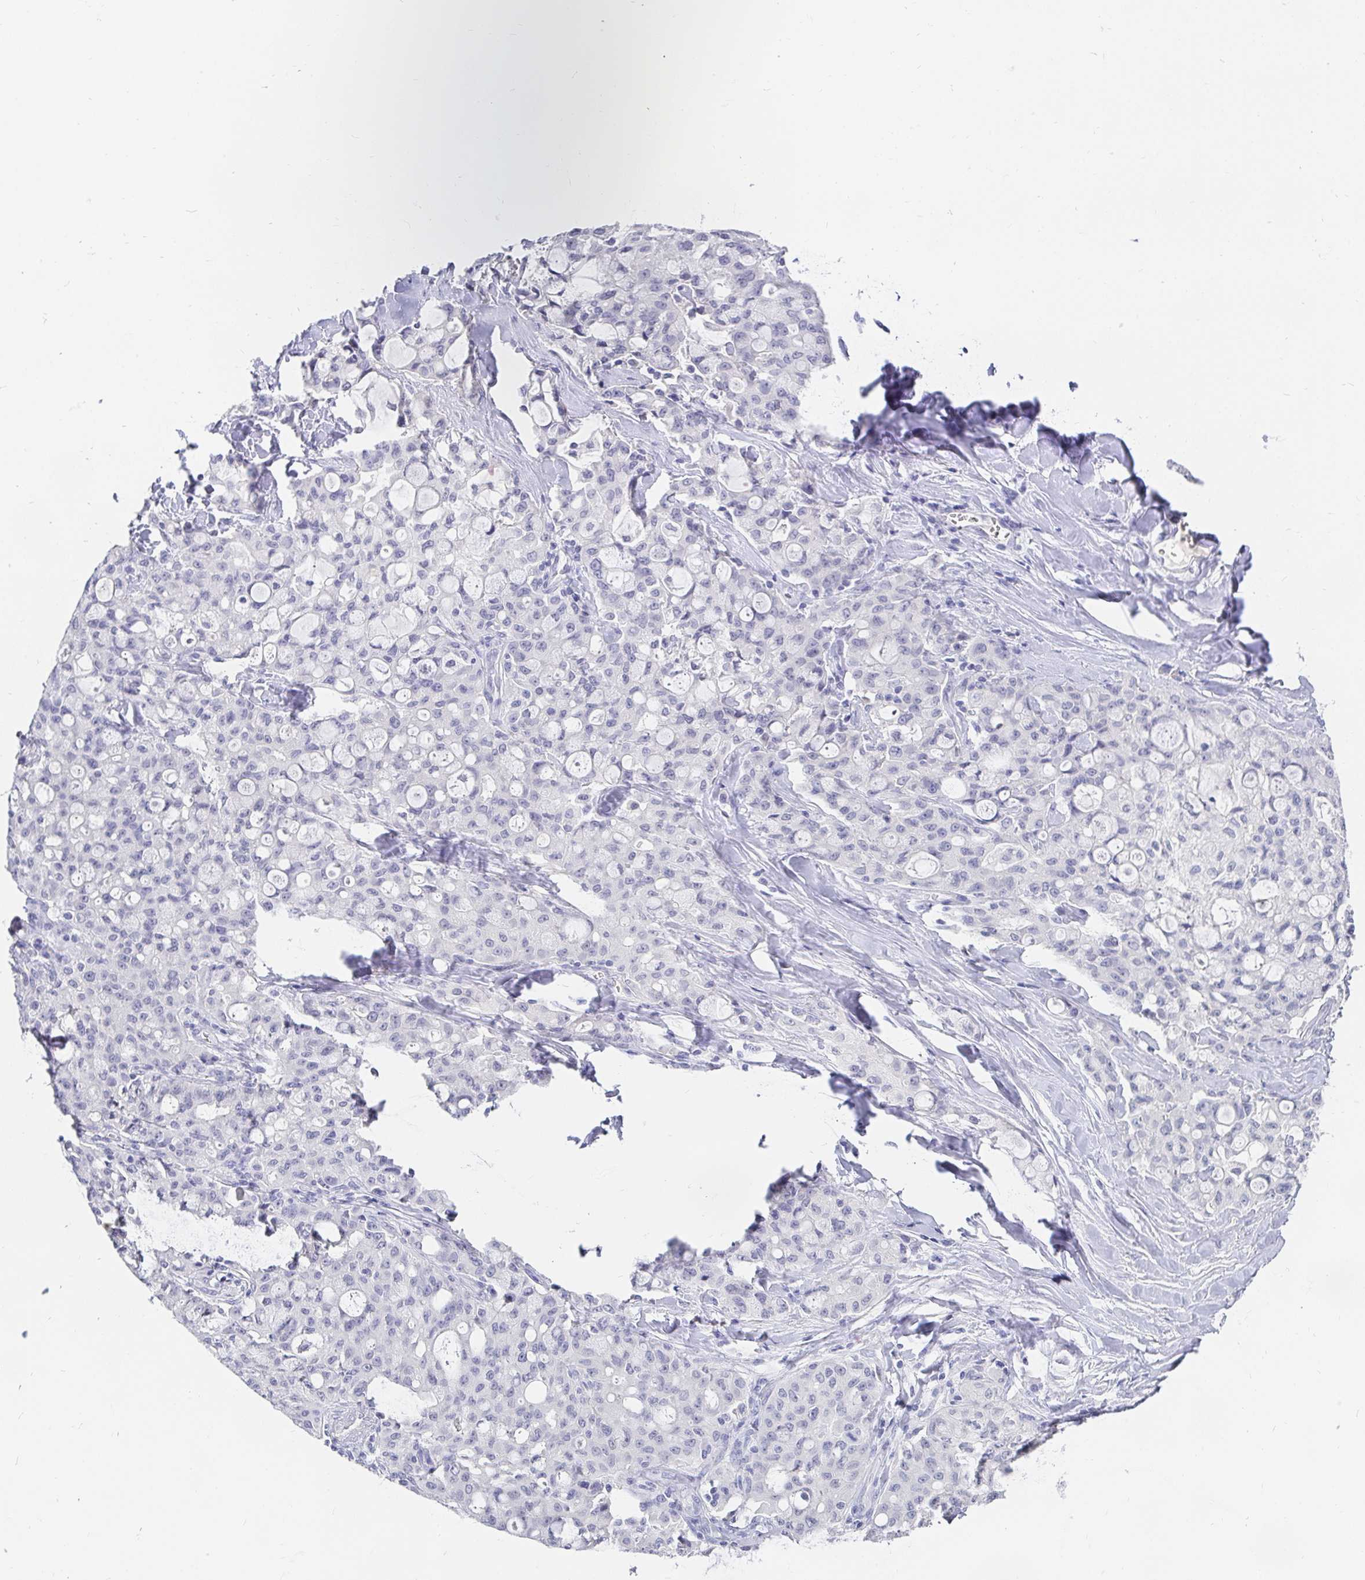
{"staining": {"intensity": "negative", "quantity": "none", "location": "none"}, "tissue": "lung cancer", "cell_type": "Tumor cells", "image_type": "cancer", "snomed": [{"axis": "morphology", "description": "Adenocarcinoma, NOS"}, {"axis": "topography", "description": "Lung"}], "caption": "IHC of lung cancer exhibits no staining in tumor cells. (Immunohistochemistry, brightfield microscopy, high magnification).", "gene": "FGF21", "patient": {"sex": "female", "age": 44}}